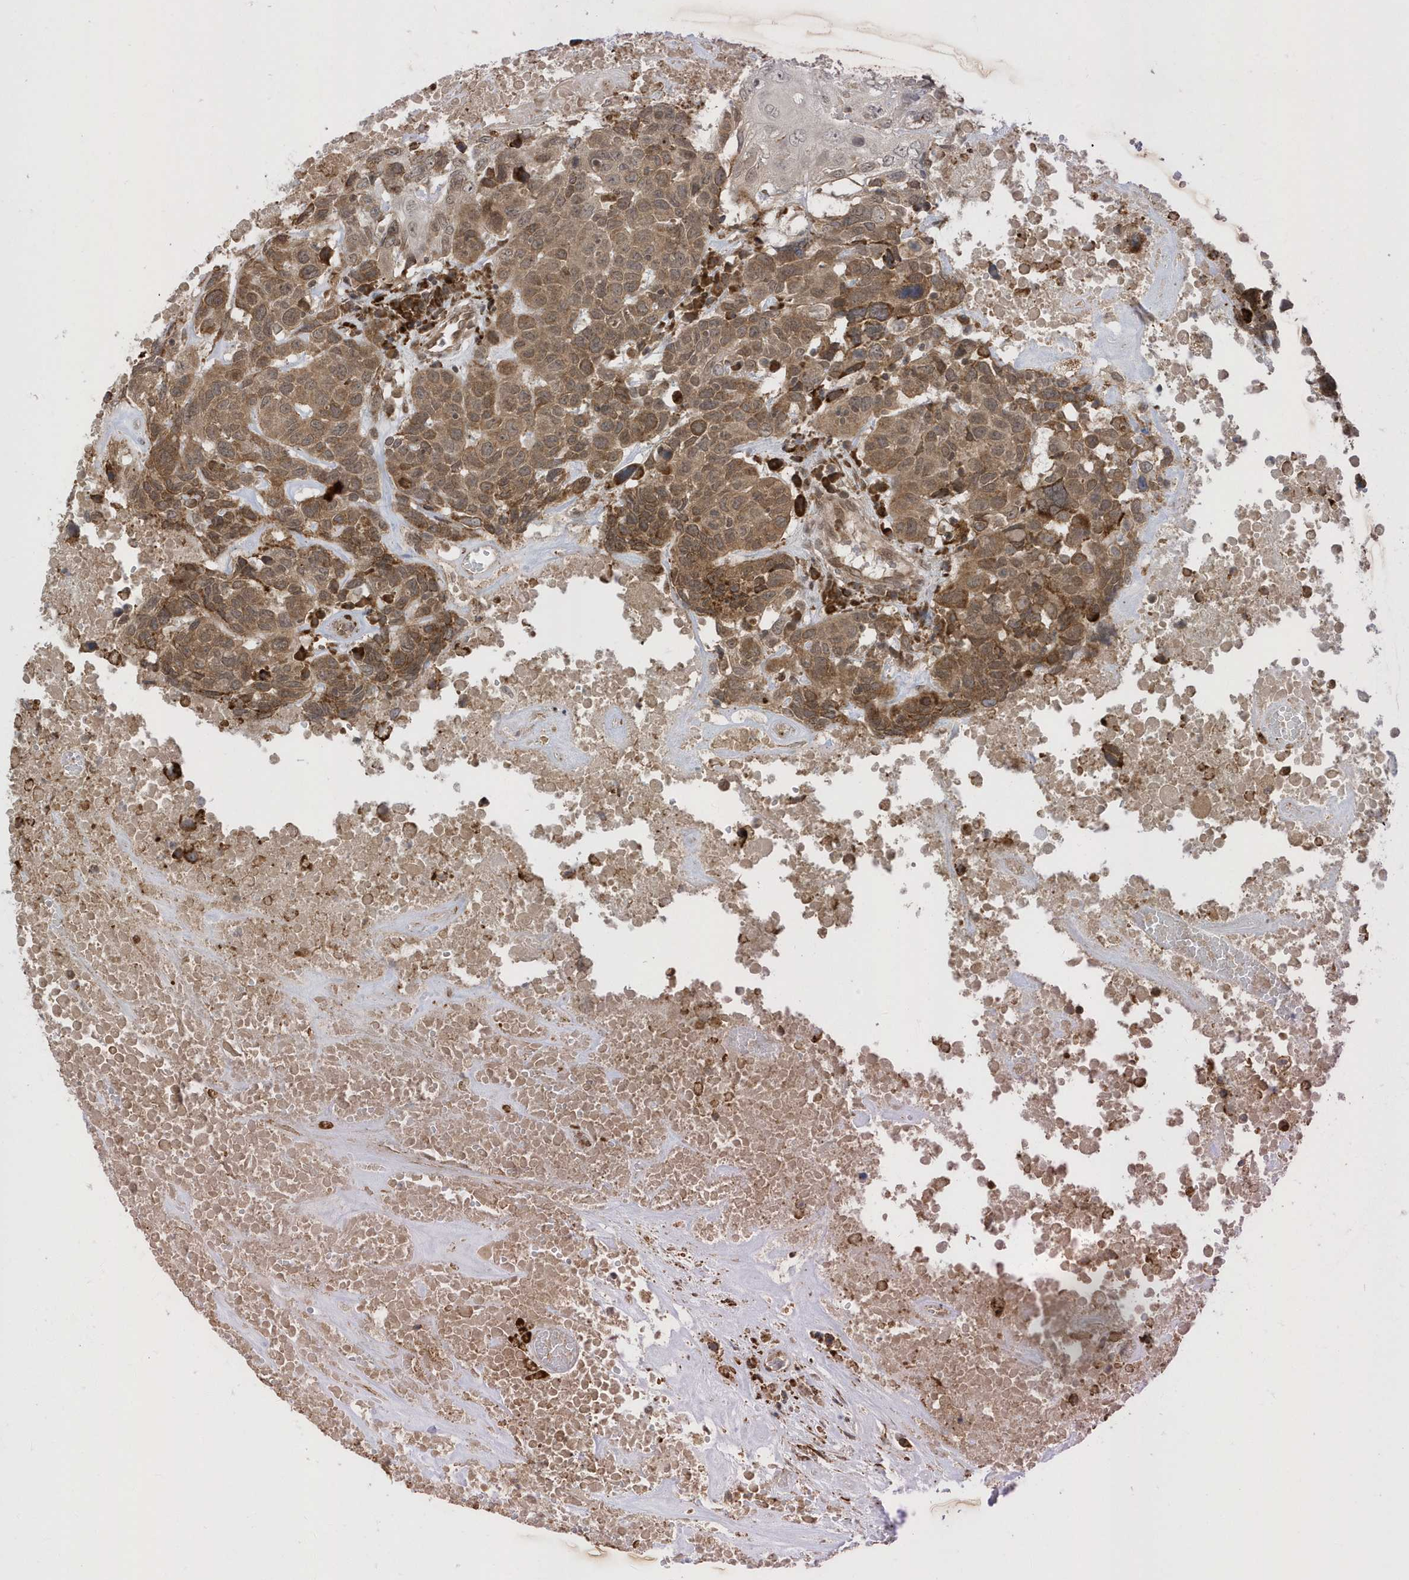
{"staining": {"intensity": "moderate", "quantity": ">75%", "location": "cytoplasmic/membranous"}, "tissue": "head and neck cancer", "cell_type": "Tumor cells", "image_type": "cancer", "snomed": [{"axis": "morphology", "description": "Squamous cell carcinoma, NOS"}, {"axis": "topography", "description": "Head-Neck"}], "caption": "Human head and neck cancer stained with a brown dye exhibits moderate cytoplasmic/membranous positive expression in about >75% of tumor cells.", "gene": "METTL21A", "patient": {"sex": "male", "age": 66}}